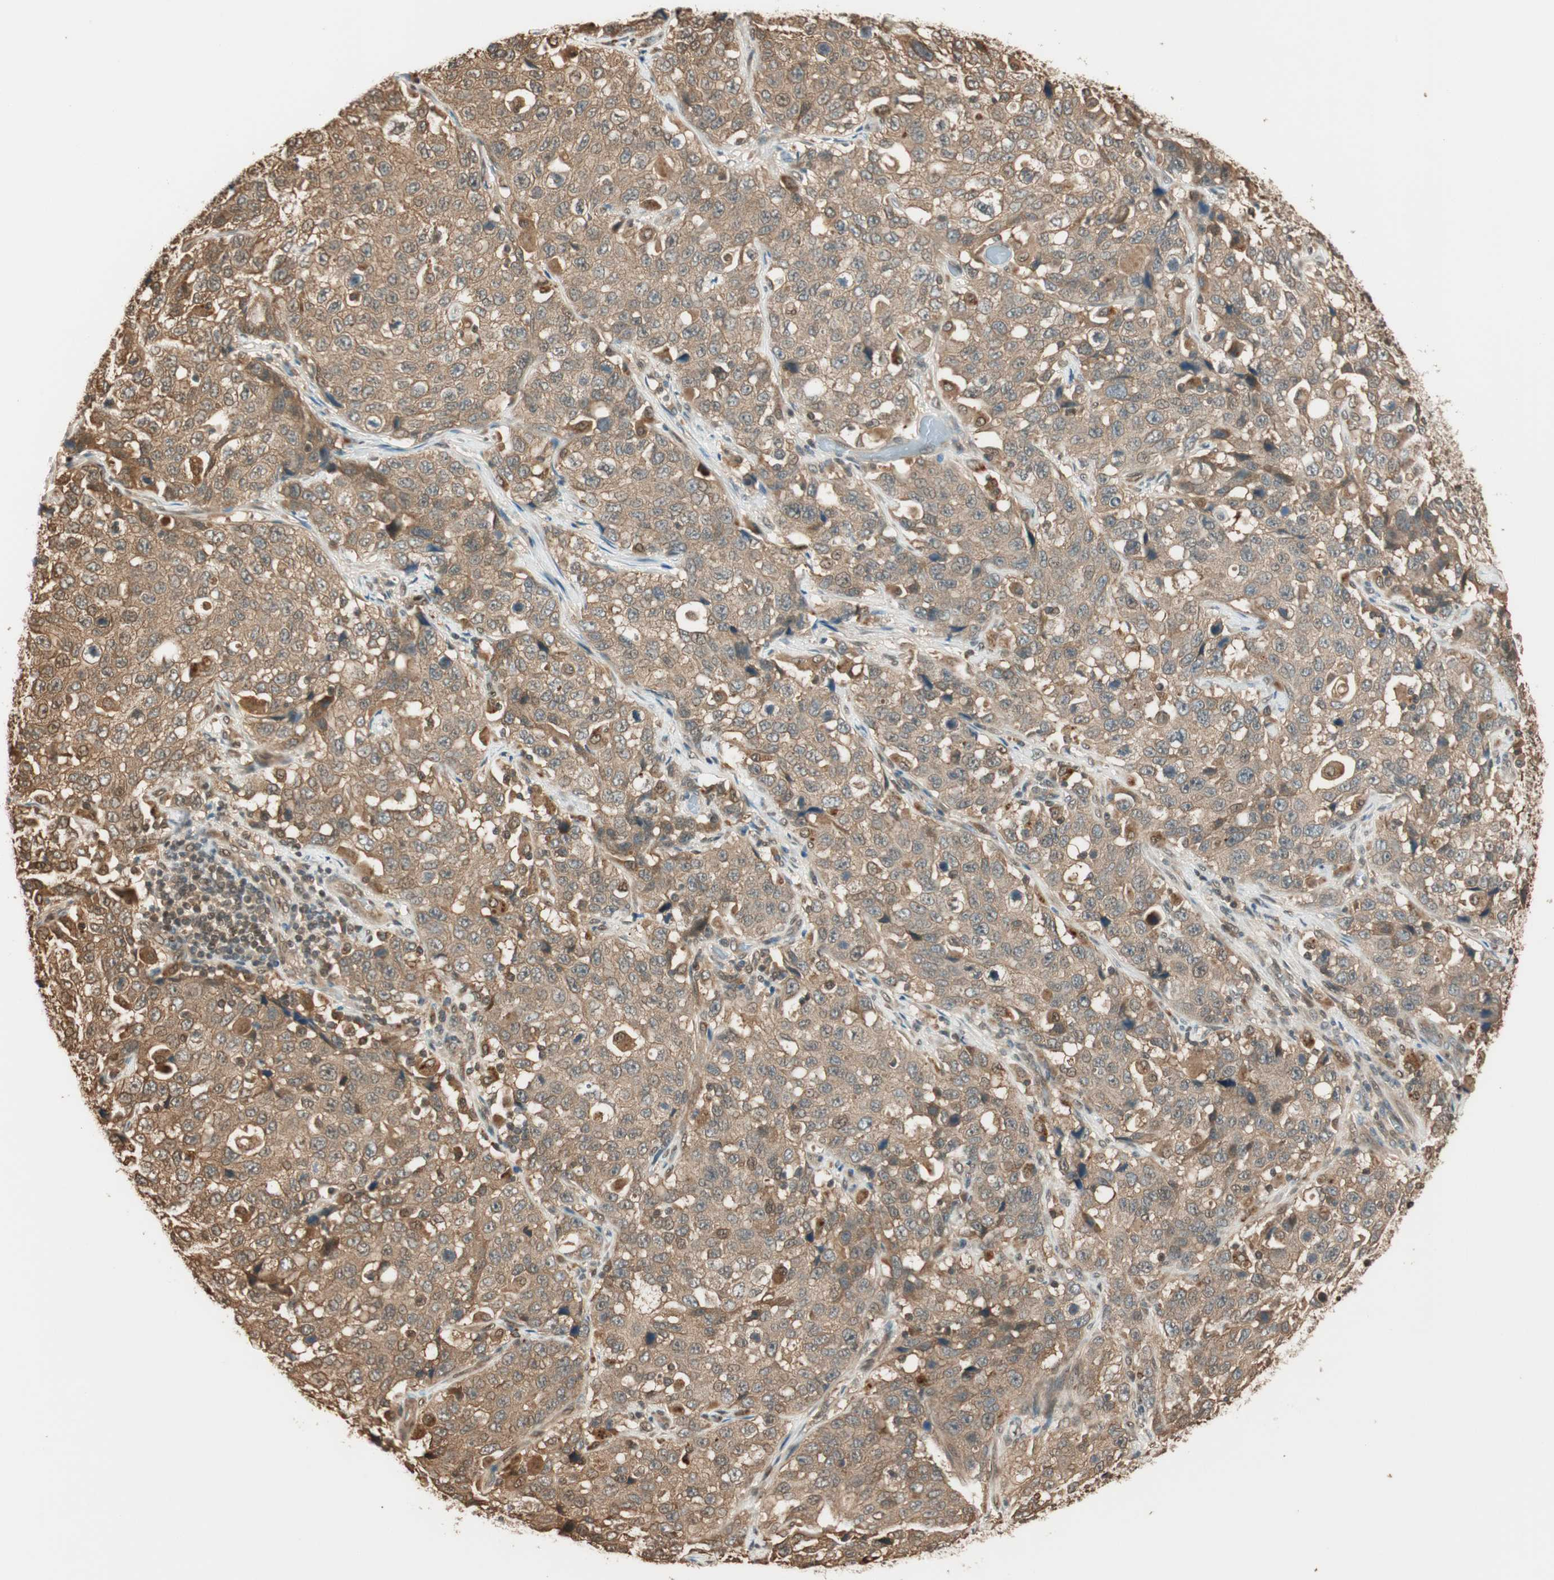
{"staining": {"intensity": "moderate", "quantity": ">75%", "location": "cytoplasmic/membranous"}, "tissue": "stomach cancer", "cell_type": "Tumor cells", "image_type": "cancer", "snomed": [{"axis": "morphology", "description": "Normal tissue, NOS"}, {"axis": "morphology", "description": "Adenocarcinoma, NOS"}, {"axis": "topography", "description": "Stomach"}], "caption": "Brown immunohistochemical staining in human stomach adenocarcinoma shows moderate cytoplasmic/membranous staining in about >75% of tumor cells. Using DAB (3,3'-diaminobenzidine) (brown) and hematoxylin (blue) stains, captured at high magnification using brightfield microscopy.", "gene": "ZNF443", "patient": {"sex": "male", "age": 48}}